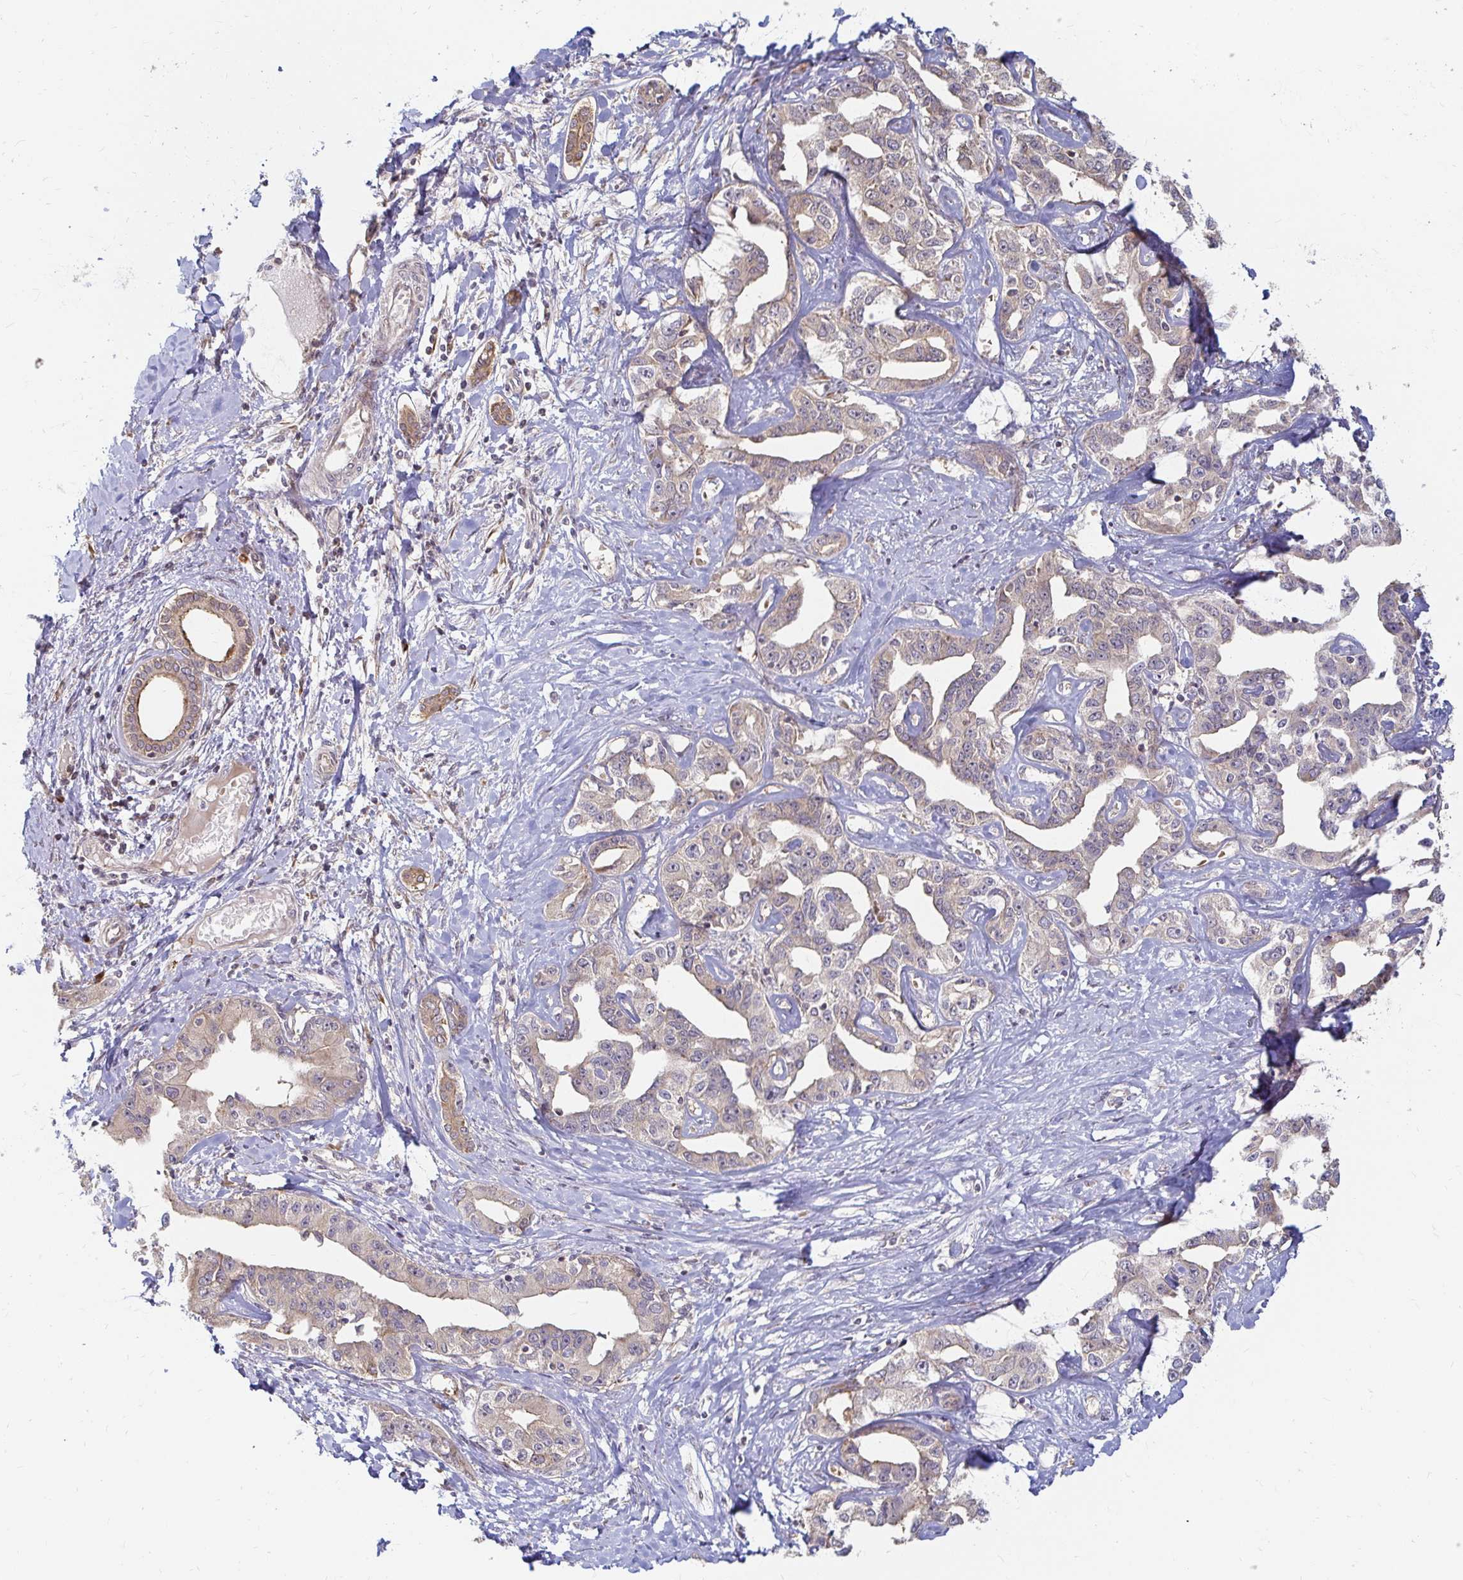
{"staining": {"intensity": "weak", "quantity": "<25%", "location": "cytoplasmic/membranous"}, "tissue": "liver cancer", "cell_type": "Tumor cells", "image_type": "cancer", "snomed": [{"axis": "morphology", "description": "Cholangiocarcinoma"}, {"axis": "topography", "description": "Liver"}], "caption": "Protein analysis of cholangiocarcinoma (liver) displays no significant positivity in tumor cells. The staining was performed using DAB to visualize the protein expression in brown, while the nuclei were stained in blue with hematoxylin (Magnification: 20x).", "gene": "CAST", "patient": {"sex": "male", "age": 59}}